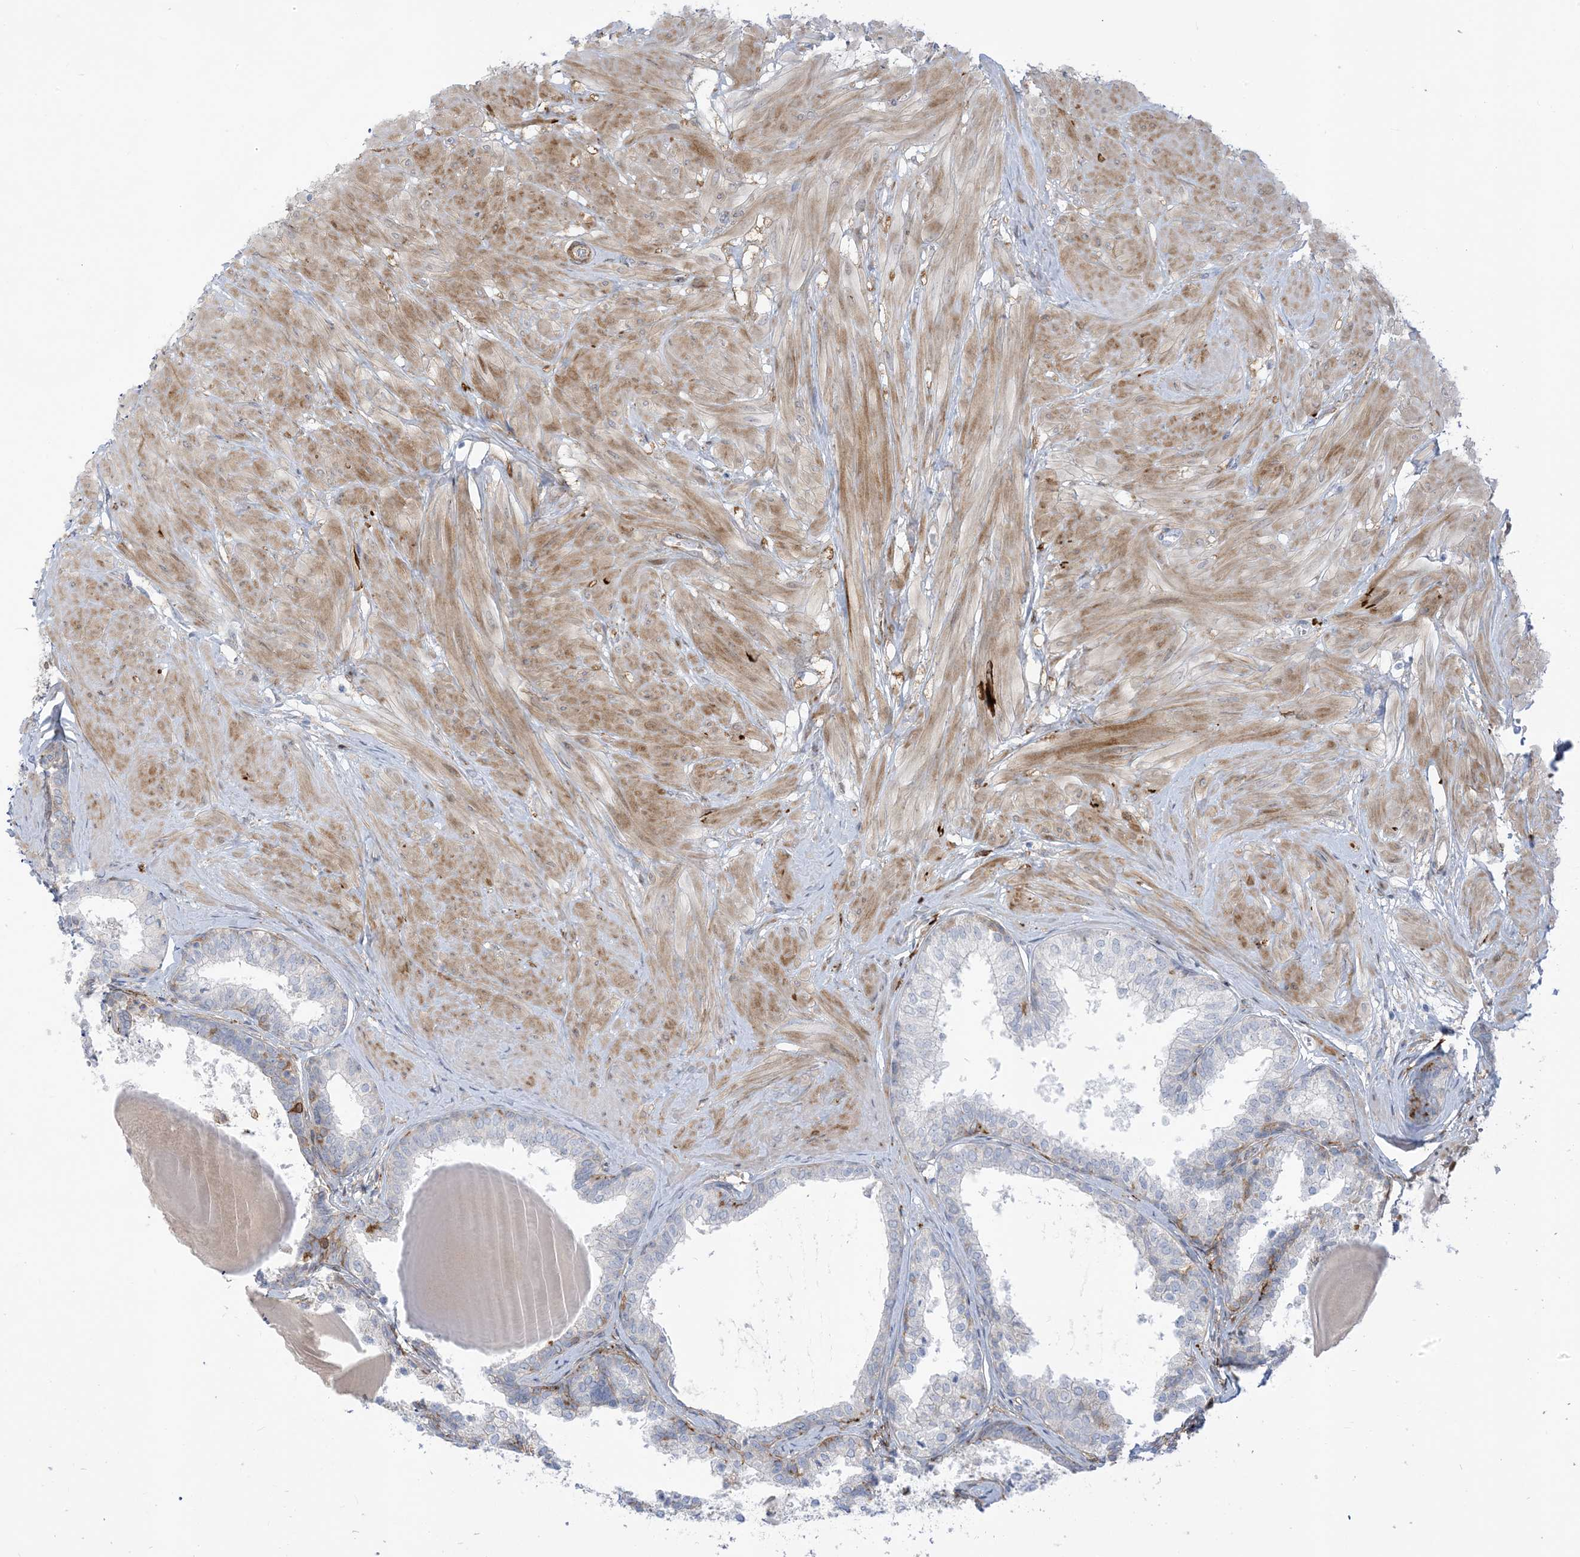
{"staining": {"intensity": "negative", "quantity": "none", "location": "none"}, "tissue": "prostate", "cell_type": "Glandular cells", "image_type": "normal", "snomed": [{"axis": "morphology", "description": "Normal tissue, NOS"}, {"axis": "topography", "description": "Prostate"}], "caption": "Immunohistochemistry (IHC) histopathology image of benign human prostate stained for a protein (brown), which displays no positivity in glandular cells. Brightfield microscopy of immunohistochemistry stained with DAB (brown) and hematoxylin (blue), captured at high magnification.", "gene": "ICMT", "patient": {"sex": "male", "age": 48}}